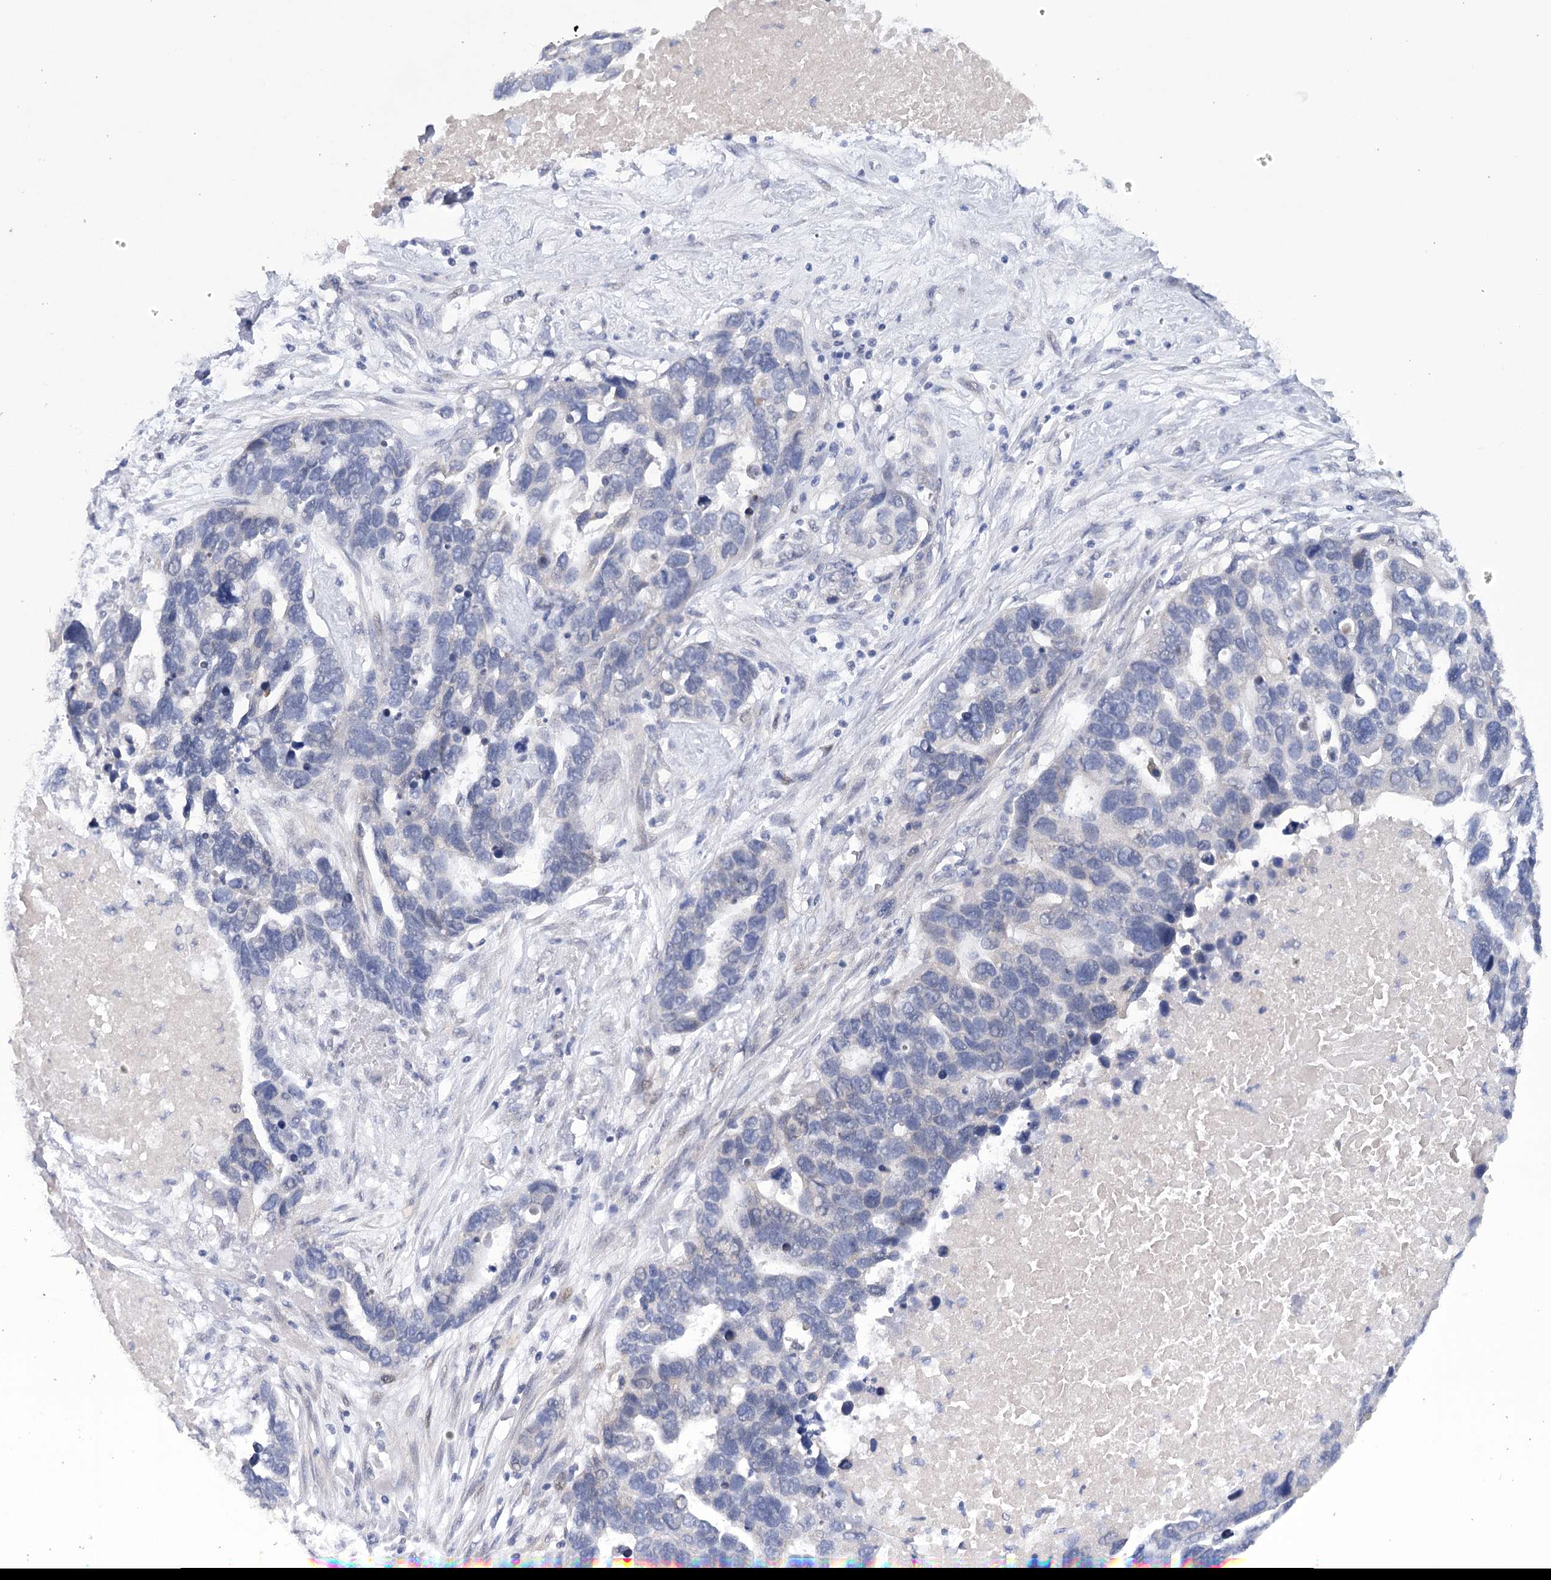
{"staining": {"intensity": "negative", "quantity": "none", "location": "none"}, "tissue": "ovarian cancer", "cell_type": "Tumor cells", "image_type": "cancer", "snomed": [{"axis": "morphology", "description": "Cystadenocarcinoma, serous, NOS"}, {"axis": "topography", "description": "Ovary"}], "caption": "Immunohistochemistry micrograph of ovarian serous cystadenocarcinoma stained for a protein (brown), which shows no staining in tumor cells. The staining is performed using DAB (3,3'-diaminobenzidine) brown chromogen with nuclei counter-stained in using hematoxylin.", "gene": "DCUN1D1", "patient": {"sex": "female", "age": 54}}